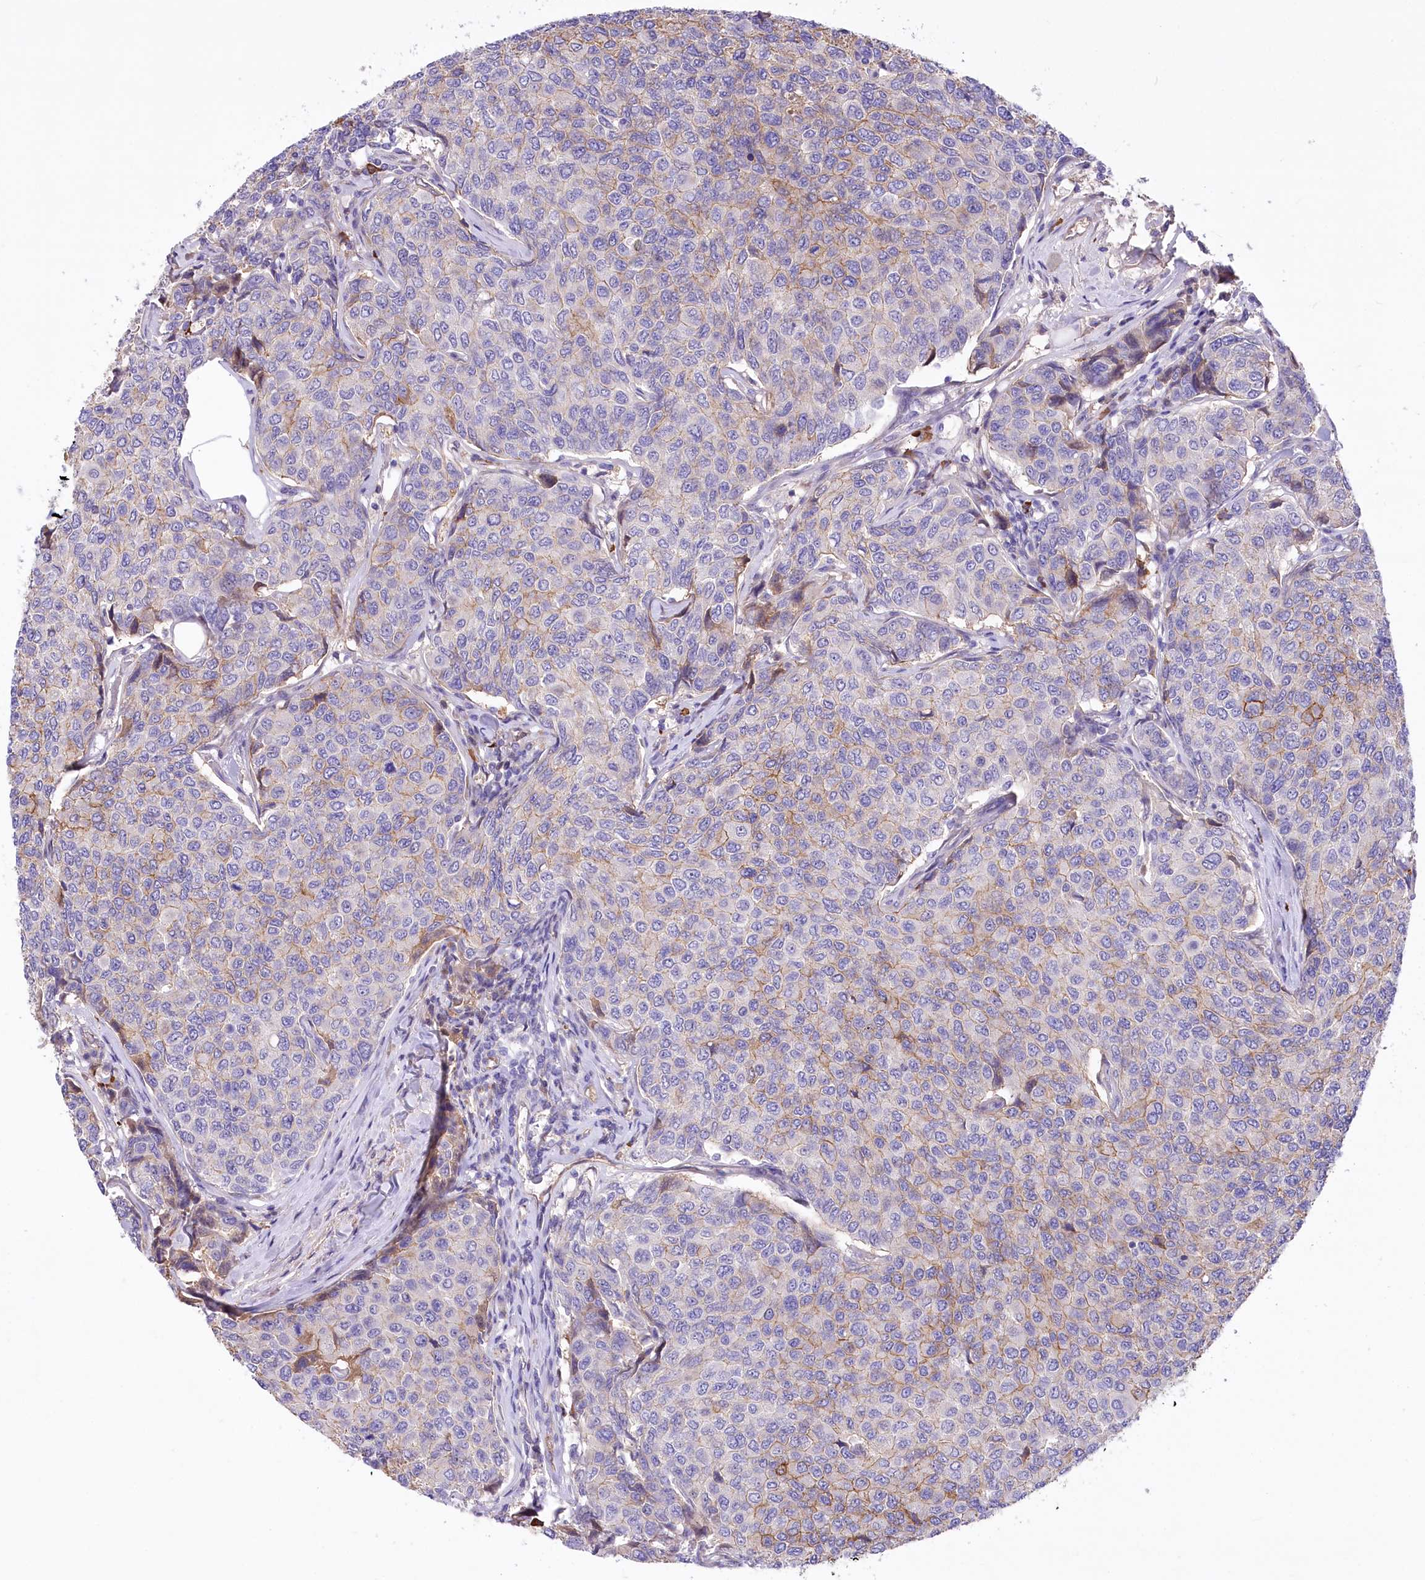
{"staining": {"intensity": "moderate", "quantity": "<25%", "location": "cytoplasmic/membranous"}, "tissue": "breast cancer", "cell_type": "Tumor cells", "image_type": "cancer", "snomed": [{"axis": "morphology", "description": "Duct carcinoma"}, {"axis": "topography", "description": "Breast"}], "caption": "Moderate cytoplasmic/membranous positivity for a protein is identified in about <25% of tumor cells of infiltrating ductal carcinoma (breast) using immunohistochemistry (IHC).", "gene": "CEP164", "patient": {"sex": "female", "age": 55}}